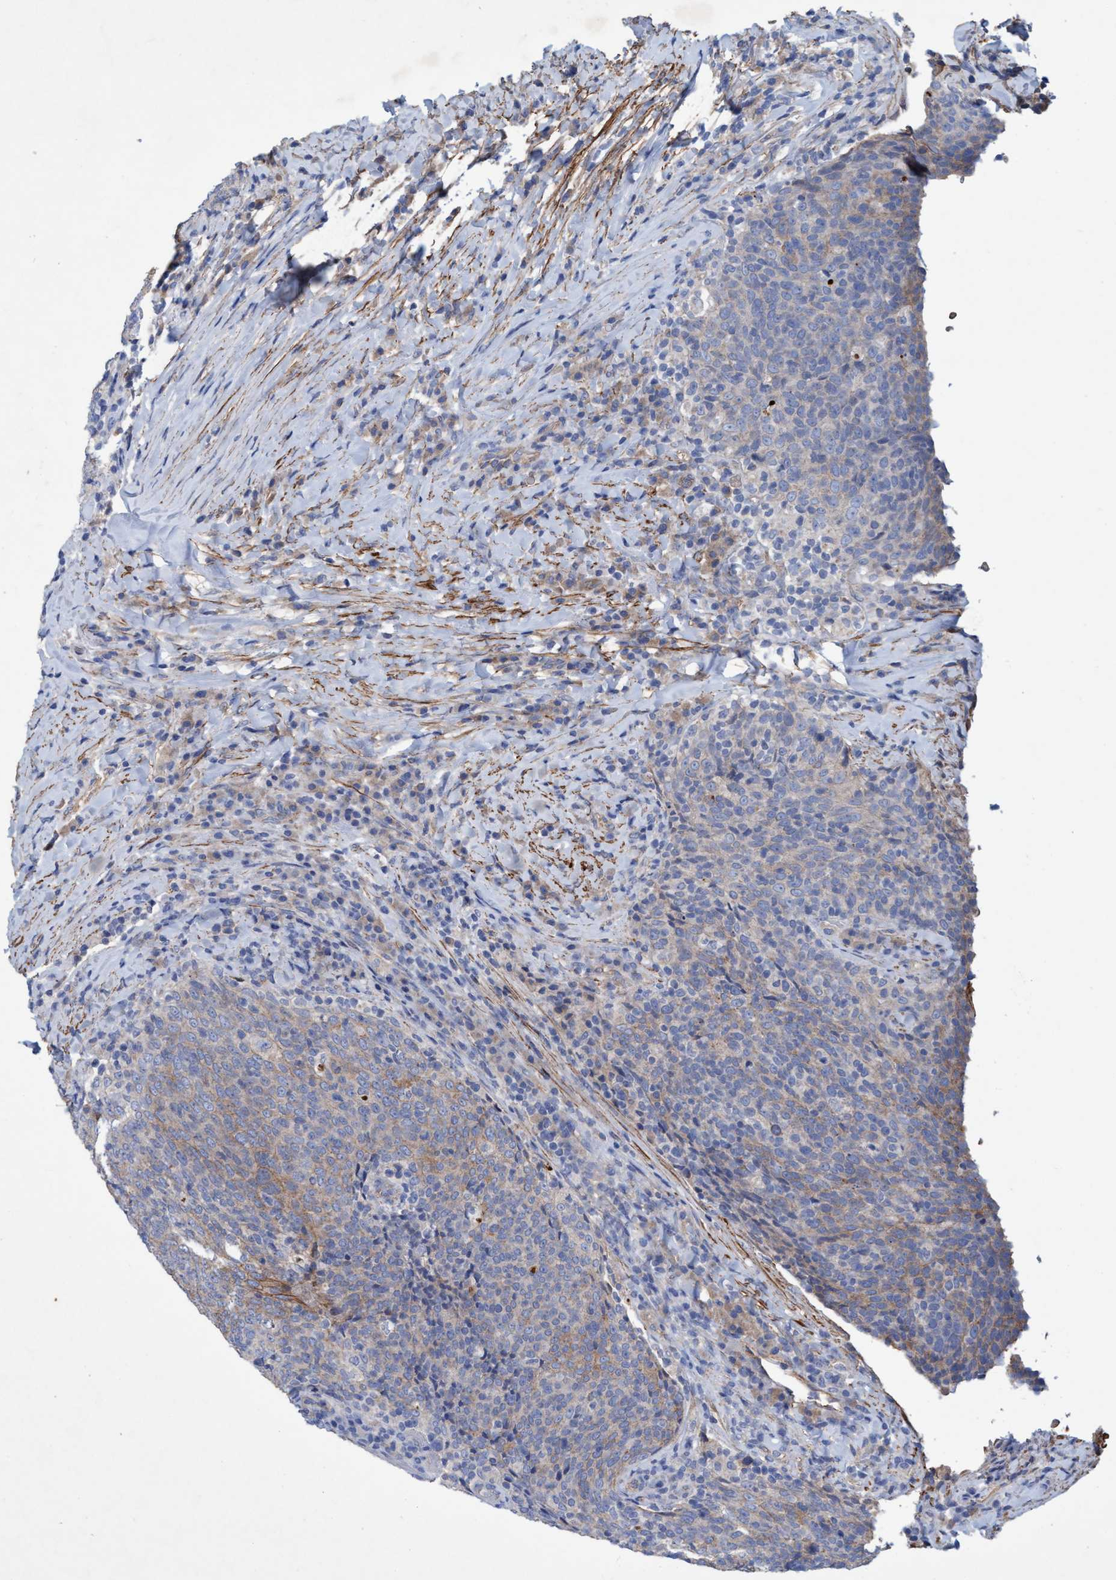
{"staining": {"intensity": "moderate", "quantity": "25%-75%", "location": "cytoplasmic/membranous"}, "tissue": "head and neck cancer", "cell_type": "Tumor cells", "image_type": "cancer", "snomed": [{"axis": "morphology", "description": "Squamous cell carcinoma, NOS"}, {"axis": "morphology", "description": "Squamous cell carcinoma, metastatic, NOS"}, {"axis": "topography", "description": "Lymph node"}, {"axis": "topography", "description": "Head-Neck"}], "caption": "The image reveals staining of head and neck squamous cell carcinoma, revealing moderate cytoplasmic/membranous protein staining (brown color) within tumor cells.", "gene": "GULP1", "patient": {"sex": "male", "age": 62}}